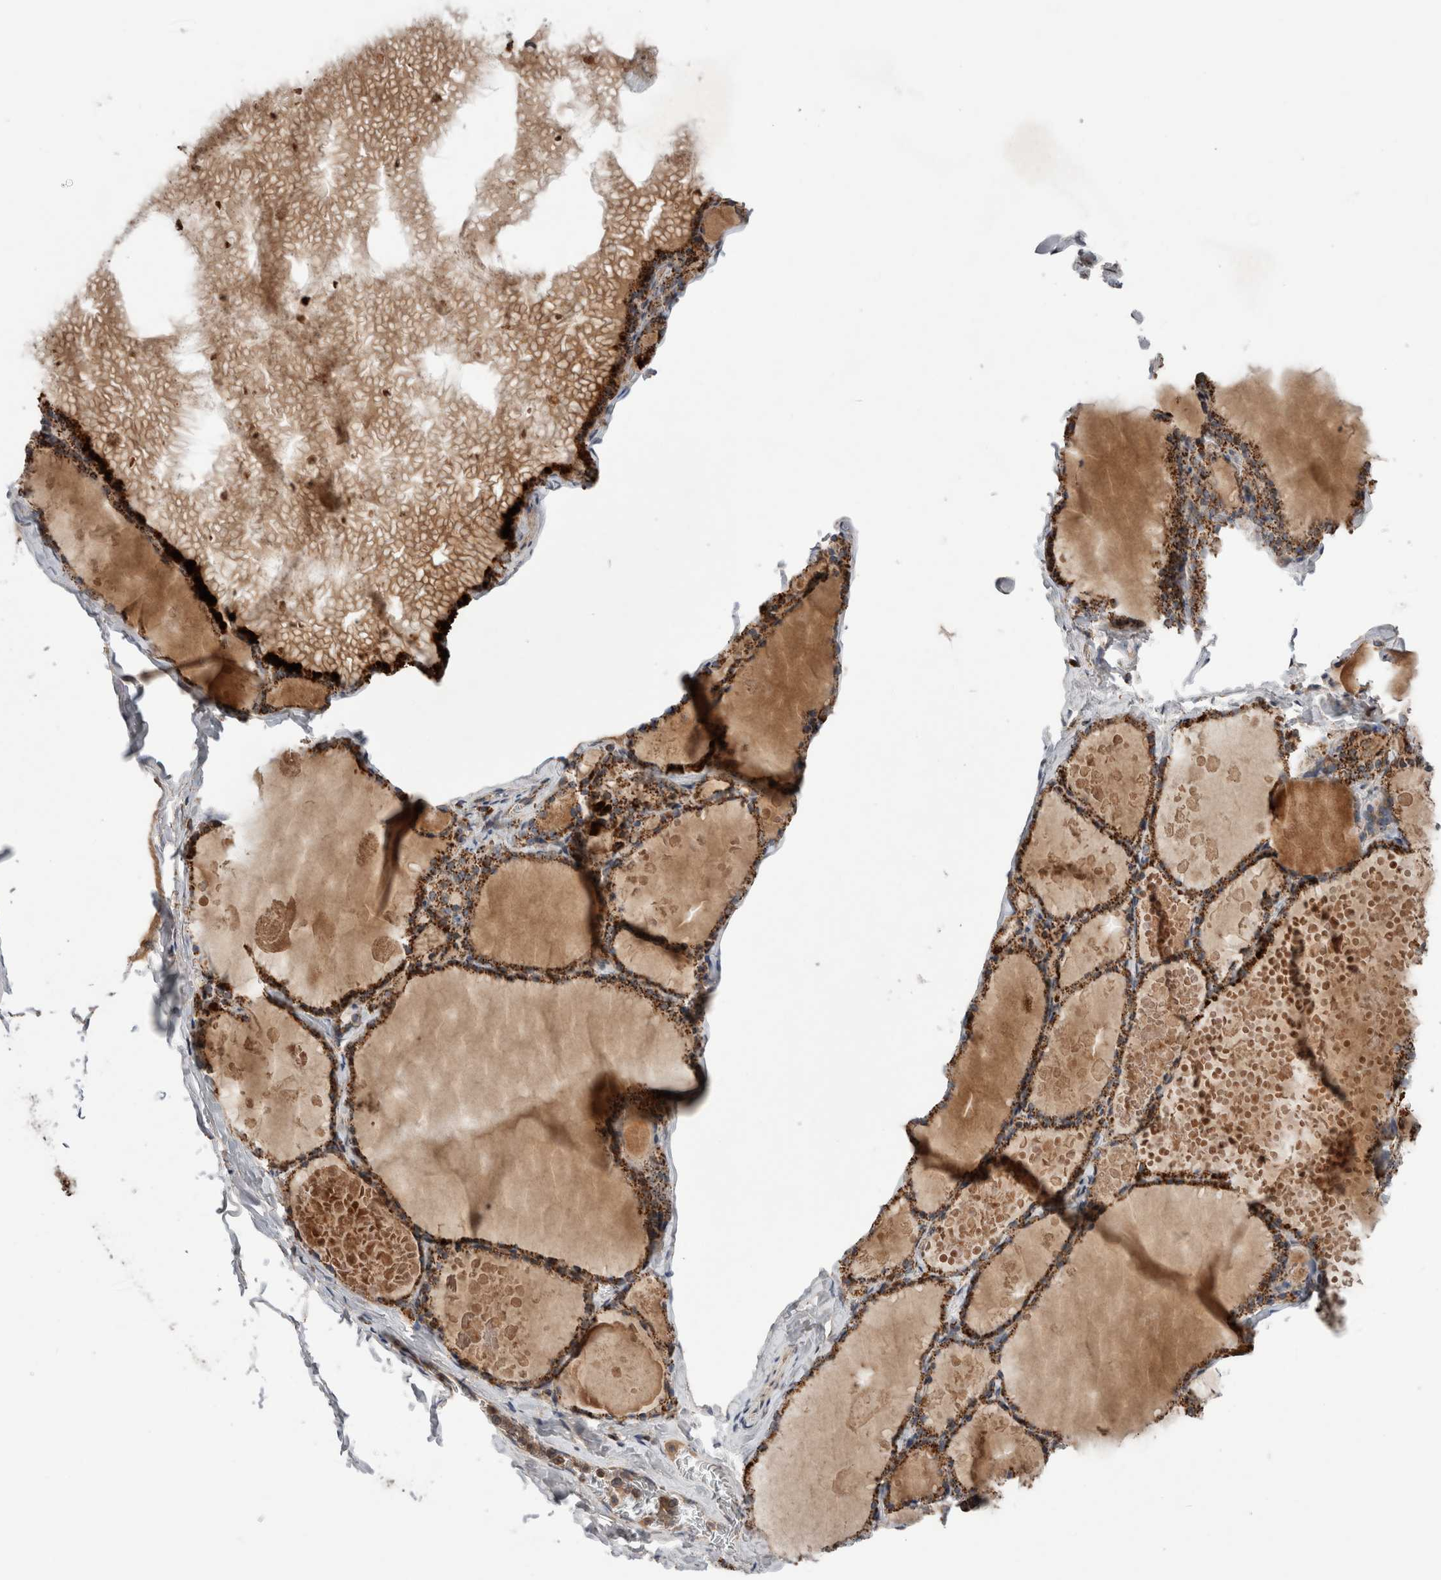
{"staining": {"intensity": "strong", "quantity": ">75%", "location": "cytoplasmic/membranous"}, "tissue": "thyroid gland", "cell_type": "Glandular cells", "image_type": "normal", "snomed": [{"axis": "morphology", "description": "Normal tissue, NOS"}, {"axis": "topography", "description": "Thyroid gland"}], "caption": "Immunohistochemical staining of unremarkable thyroid gland displays strong cytoplasmic/membranous protein staining in approximately >75% of glandular cells. The protein is shown in brown color, while the nuclei are stained blue.", "gene": "KIF21B", "patient": {"sex": "male", "age": 56}}